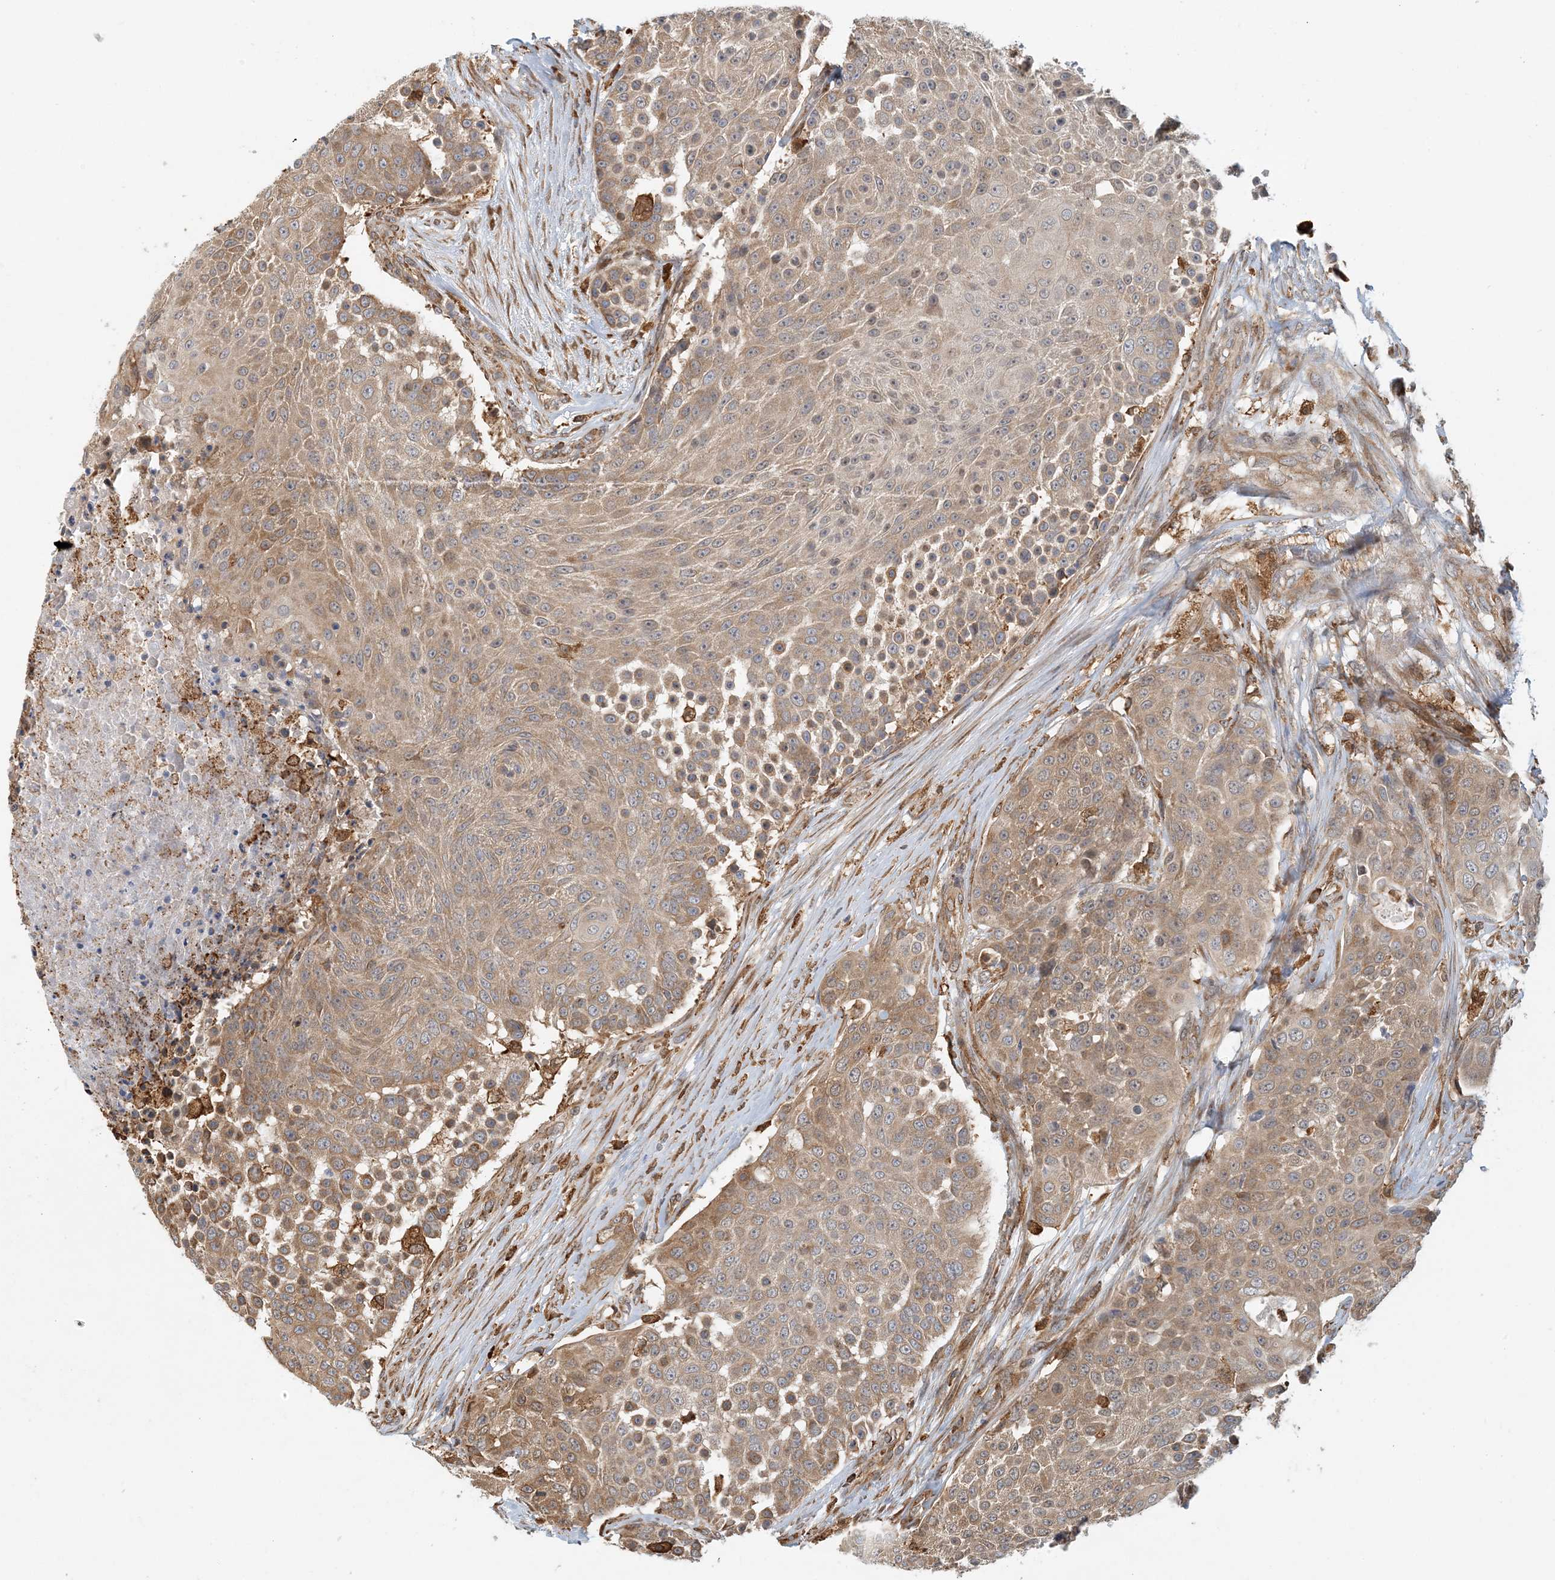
{"staining": {"intensity": "moderate", "quantity": "25%-75%", "location": "cytoplasmic/membranous"}, "tissue": "urothelial cancer", "cell_type": "Tumor cells", "image_type": "cancer", "snomed": [{"axis": "morphology", "description": "Urothelial carcinoma, High grade"}, {"axis": "topography", "description": "Urinary bladder"}], "caption": "A medium amount of moderate cytoplasmic/membranous expression is identified in about 25%-75% of tumor cells in urothelial cancer tissue.", "gene": "HNMT", "patient": {"sex": "female", "age": 63}}